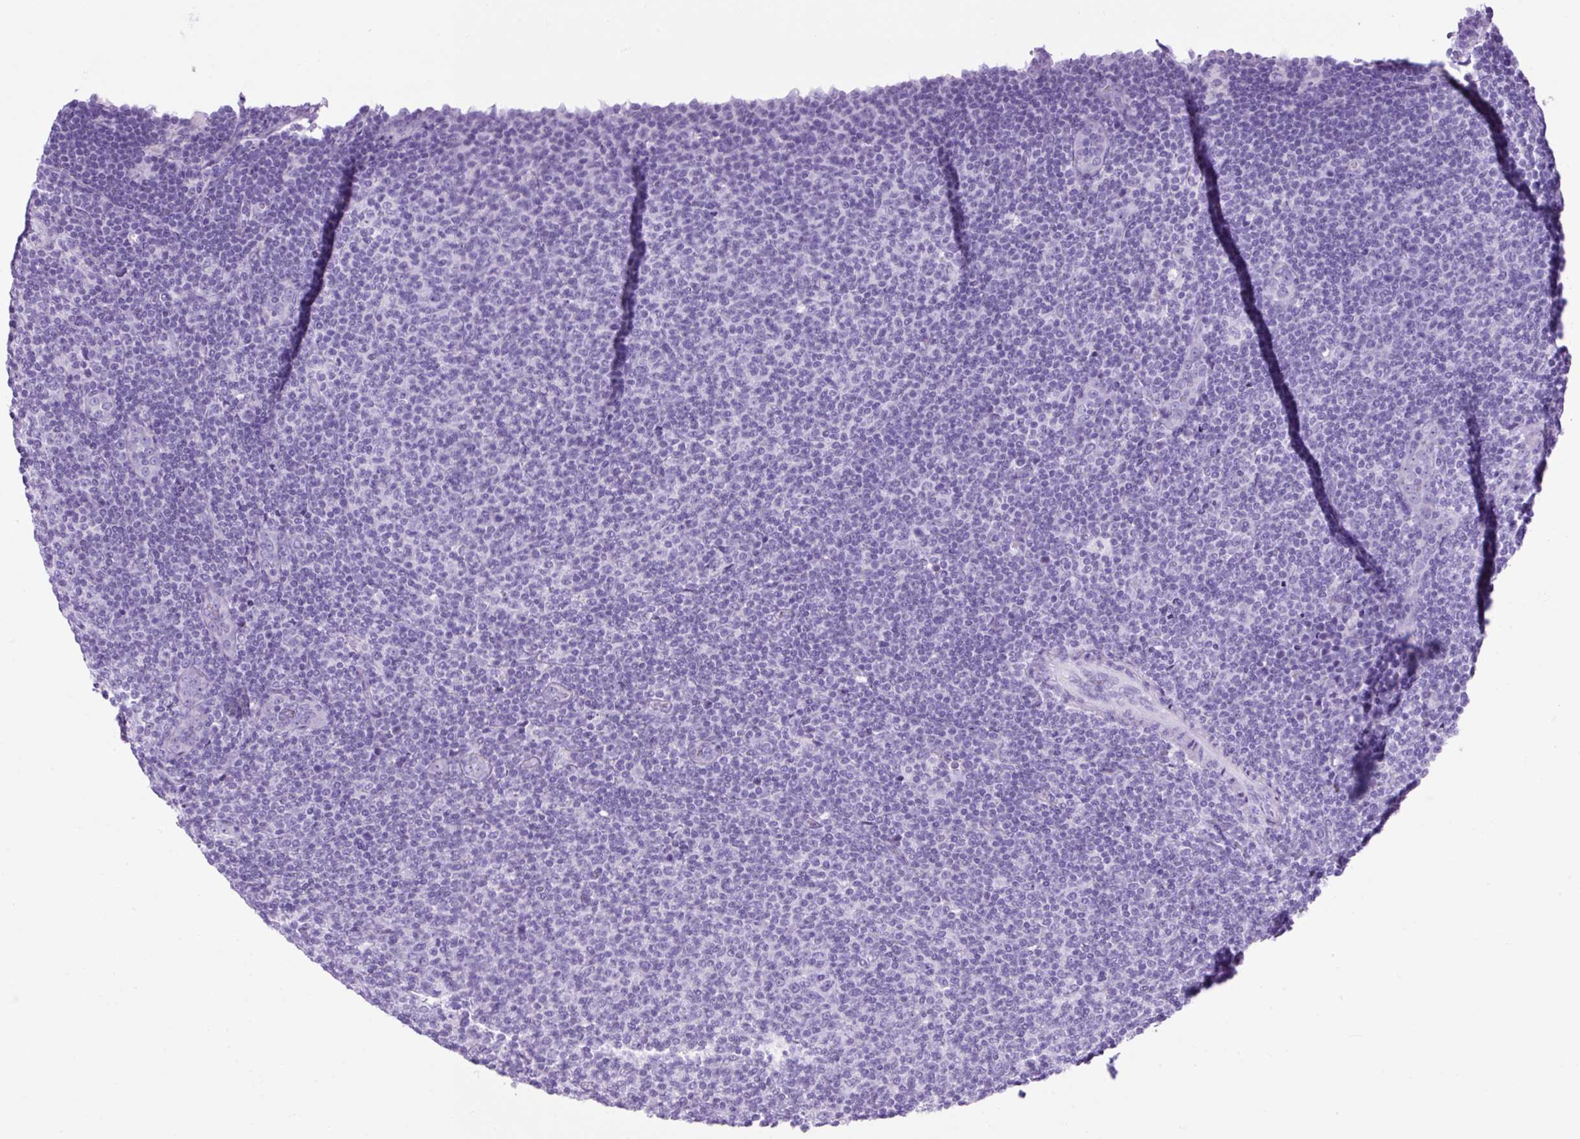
{"staining": {"intensity": "negative", "quantity": "none", "location": "none"}, "tissue": "lymphoma", "cell_type": "Tumor cells", "image_type": "cancer", "snomed": [{"axis": "morphology", "description": "Malignant lymphoma, non-Hodgkin's type, Low grade"}, {"axis": "topography", "description": "Lymph node"}], "caption": "Low-grade malignant lymphoma, non-Hodgkin's type was stained to show a protein in brown. There is no significant positivity in tumor cells.", "gene": "KRT12", "patient": {"sex": "male", "age": 66}}